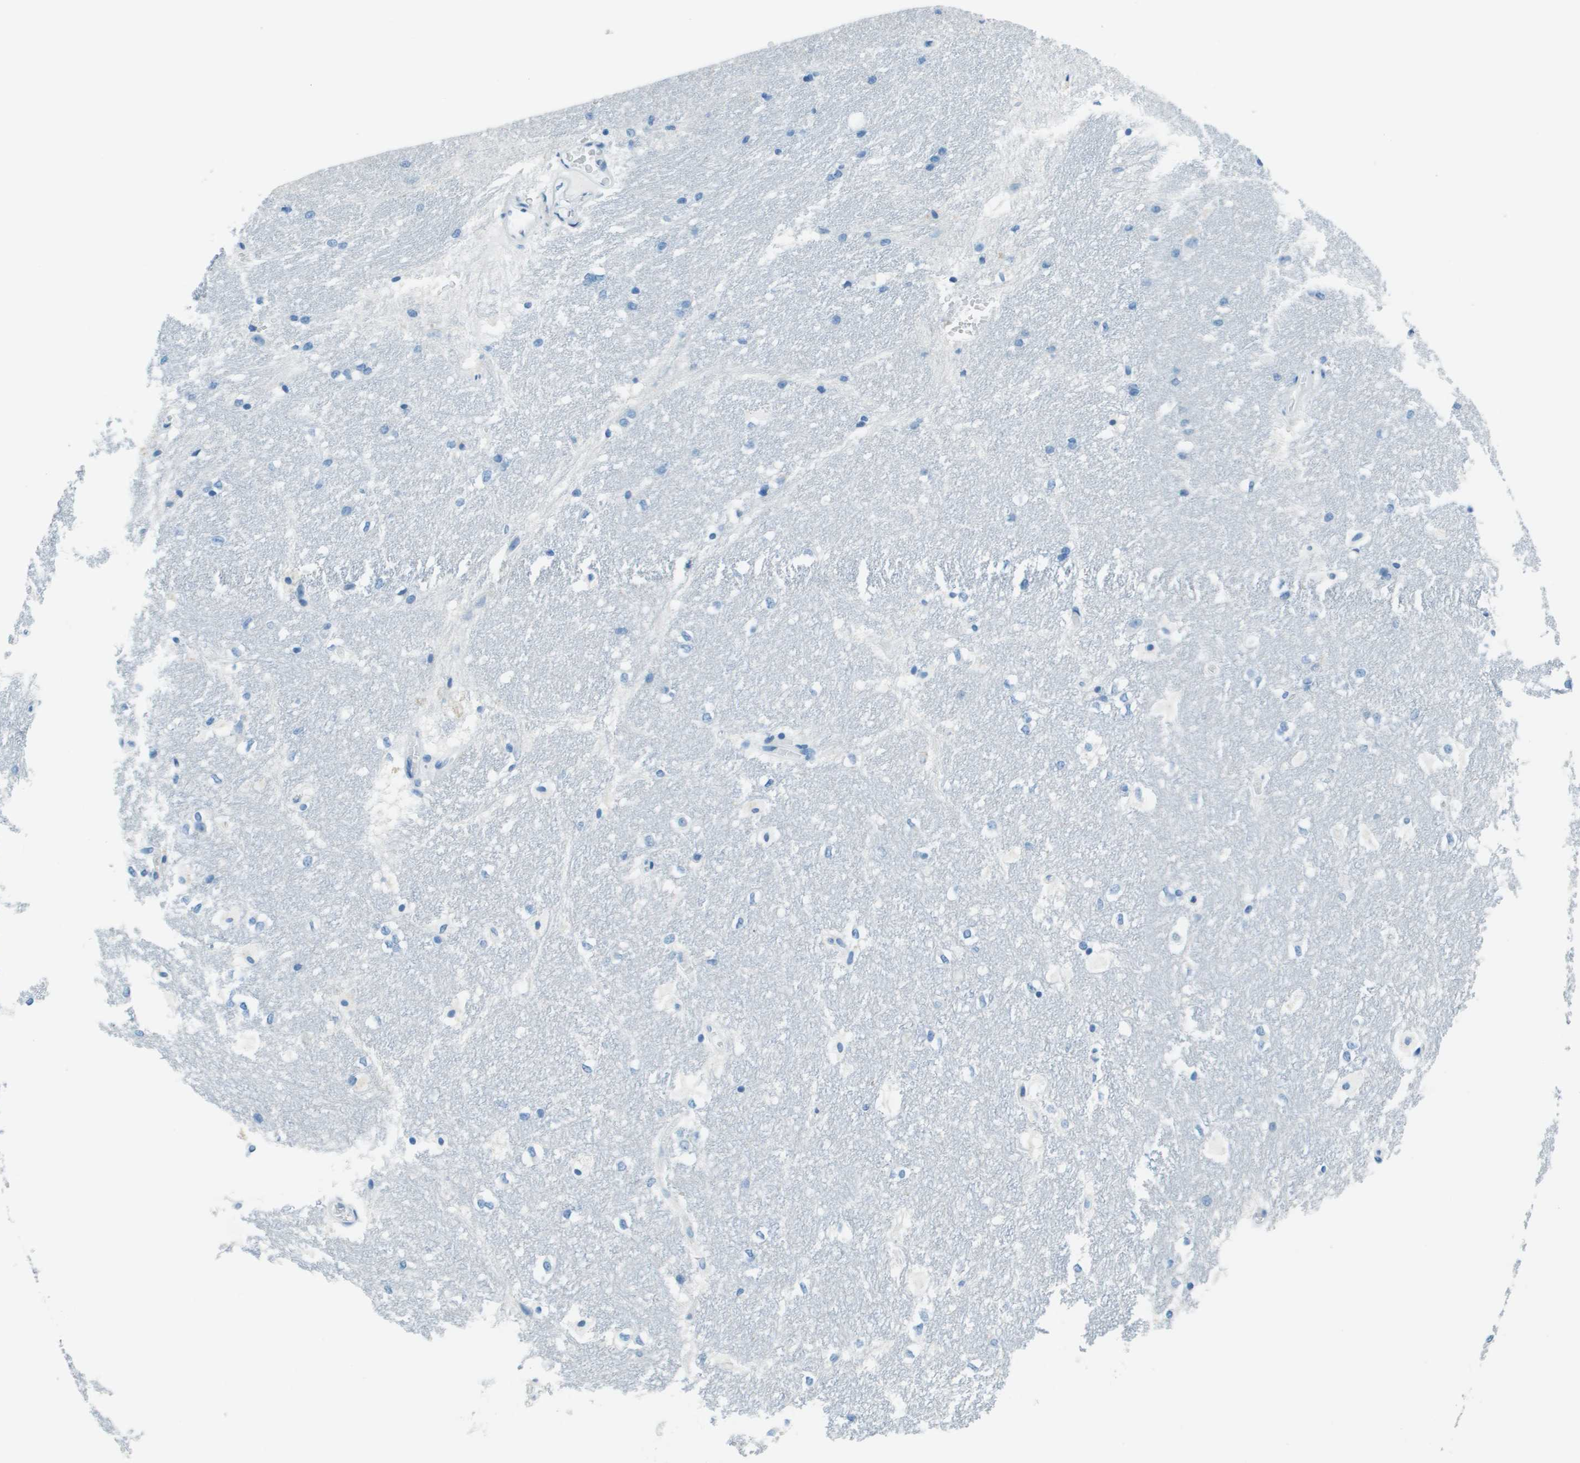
{"staining": {"intensity": "negative", "quantity": "none", "location": "none"}, "tissue": "hippocampus", "cell_type": "Glial cells", "image_type": "normal", "snomed": [{"axis": "morphology", "description": "Normal tissue, NOS"}, {"axis": "topography", "description": "Hippocampus"}], "caption": "The micrograph shows no significant staining in glial cells of hippocampus. (DAB (3,3'-diaminobenzidine) IHC visualized using brightfield microscopy, high magnification).", "gene": "SLC16A10", "patient": {"sex": "female", "age": 19}}